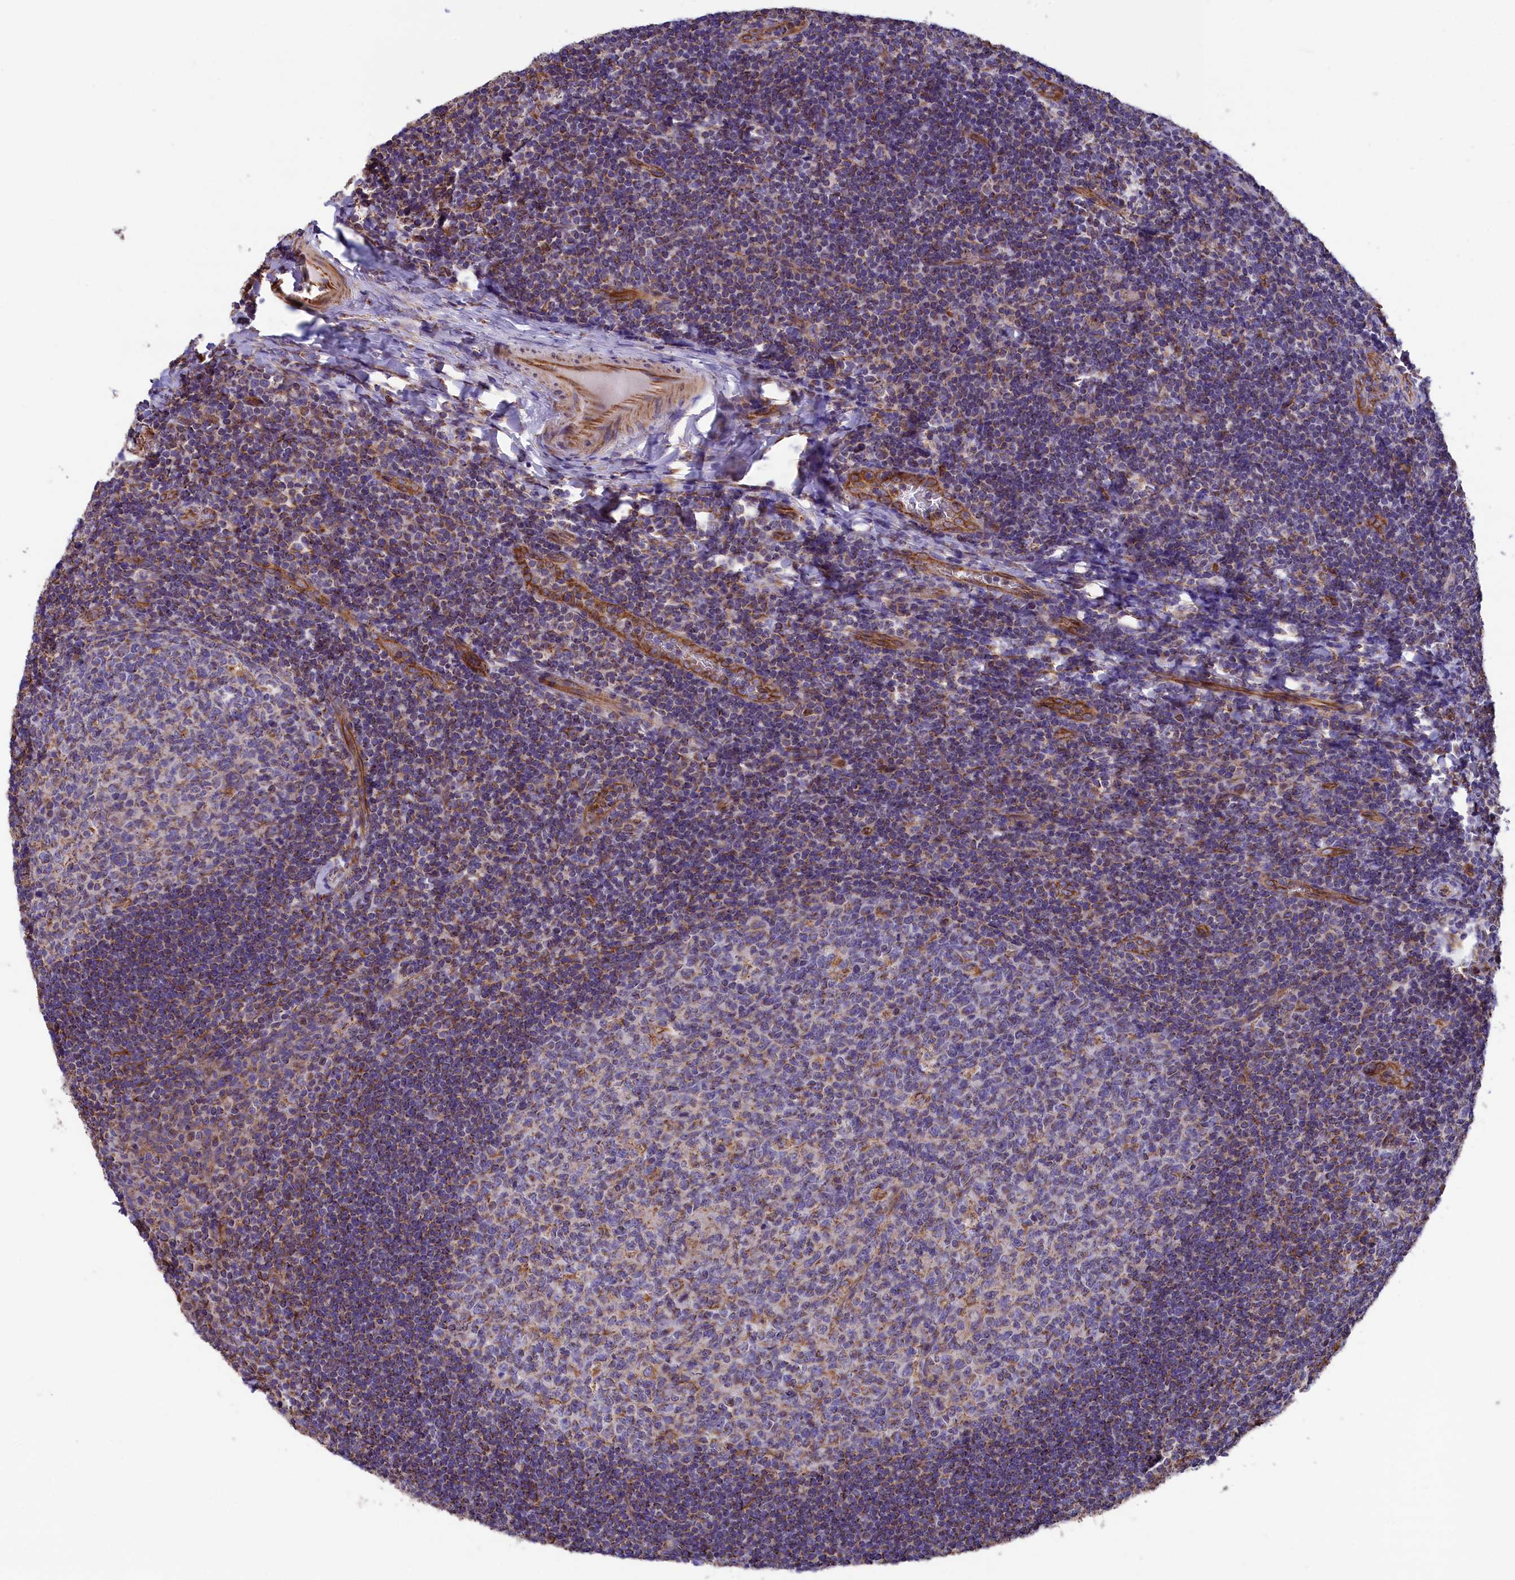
{"staining": {"intensity": "moderate", "quantity": "25%-75%", "location": "cytoplasmic/membranous"}, "tissue": "tonsil", "cell_type": "Germinal center cells", "image_type": "normal", "snomed": [{"axis": "morphology", "description": "Normal tissue, NOS"}, {"axis": "topography", "description": "Tonsil"}], "caption": "Immunohistochemical staining of unremarkable tonsil demonstrates medium levels of moderate cytoplasmic/membranous staining in about 25%-75% of germinal center cells.", "gene": "GATB", "patient": {"sex": "male", "age": 17}}